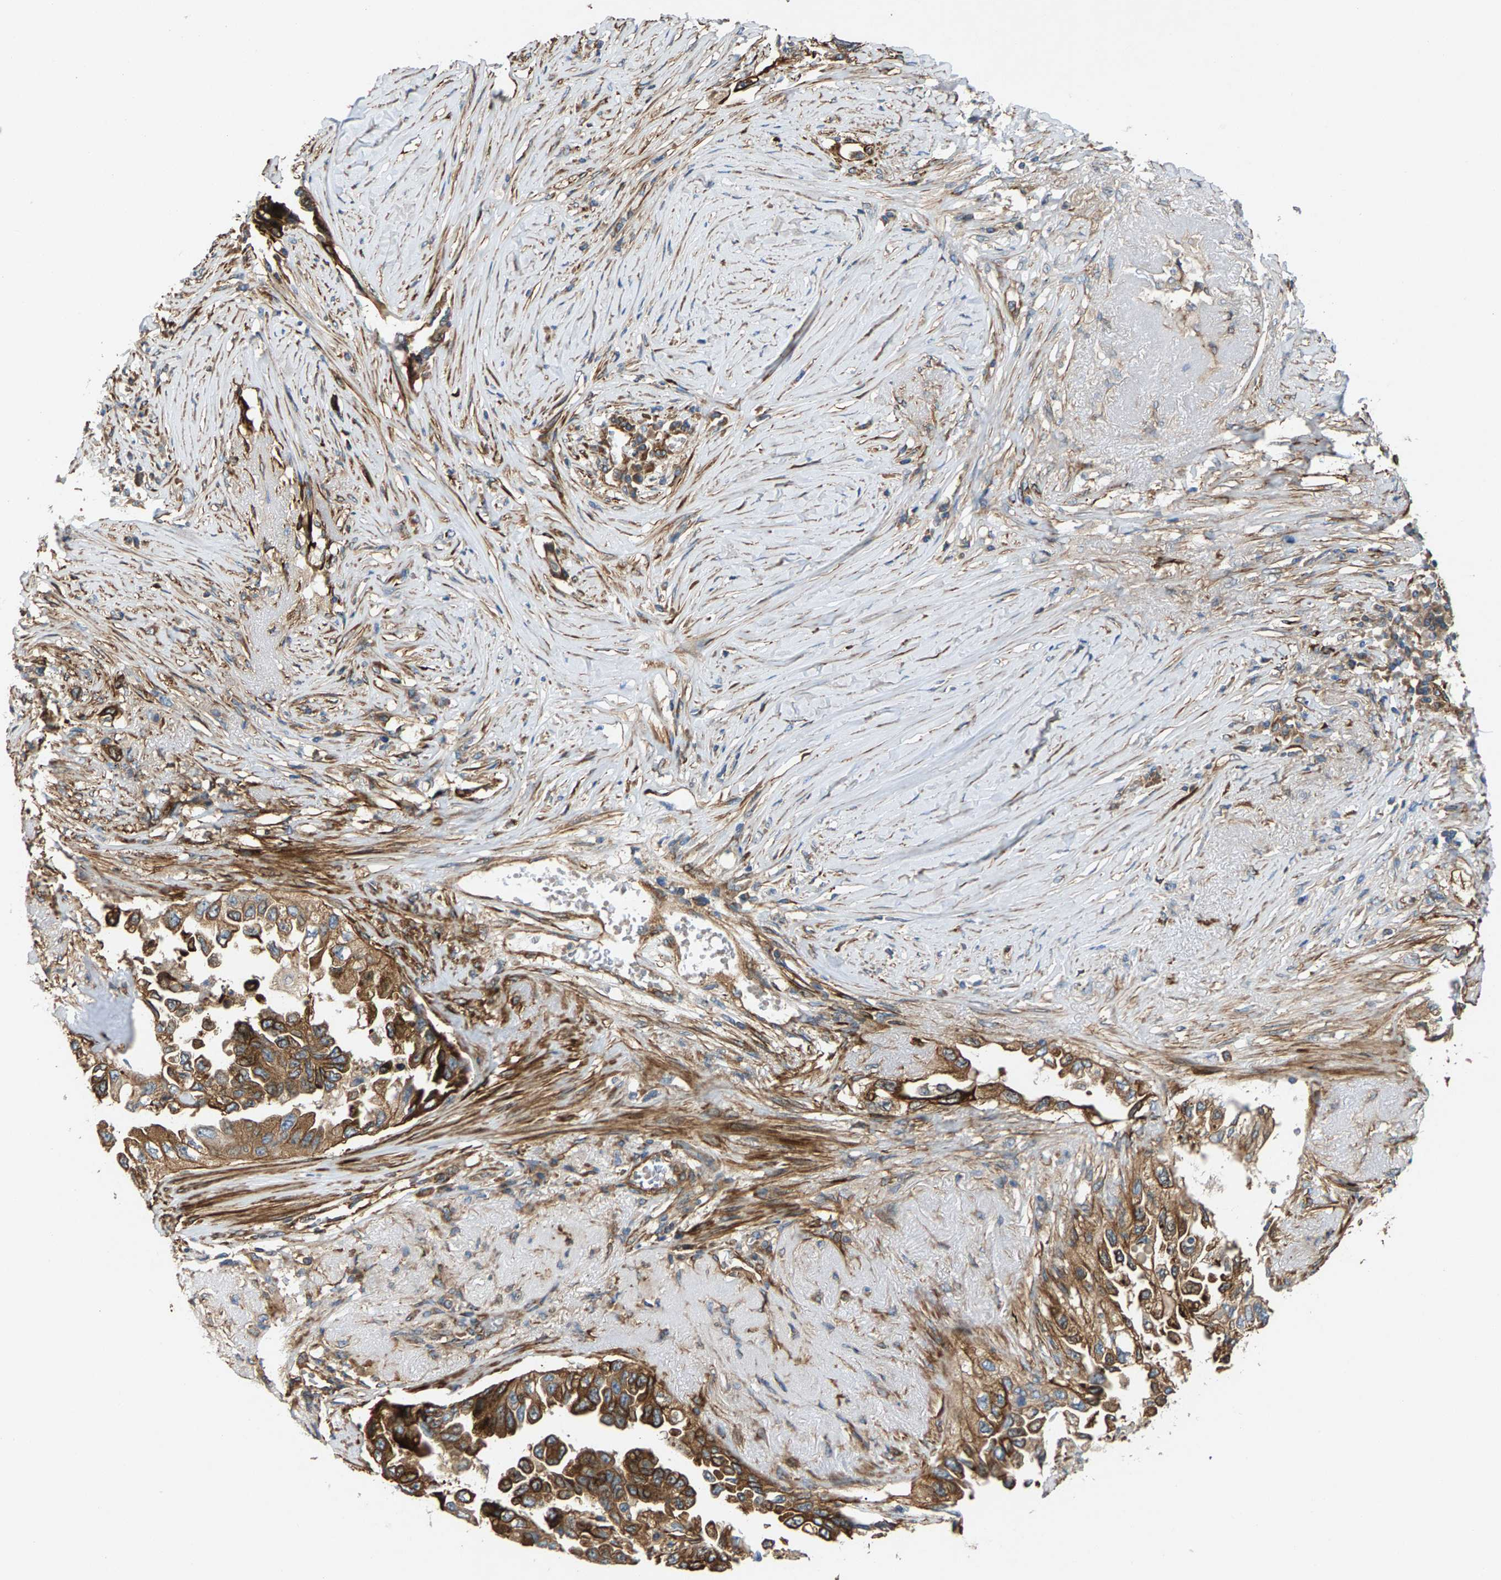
{"staining": {"intensity": "moderate", "quantity": ">75%", "location": "cytoplasmic/membranous"}, "tissue": "lung cancer", "cell_type": "Tumor cells", "image_type": "cancer", "snomed": [{"axis": "morphology", "description": "Adenocarcinoma, NOS"}, {"axis": "topography", "description": "Lung"}], "caption": "A medium amount of moderate cytoplasmic/membranous staining is seen in about >75% of tumor cells in lung cancer tissue.", "gene": "PDCL", "patient": {"sex": "female", "age": 51}}